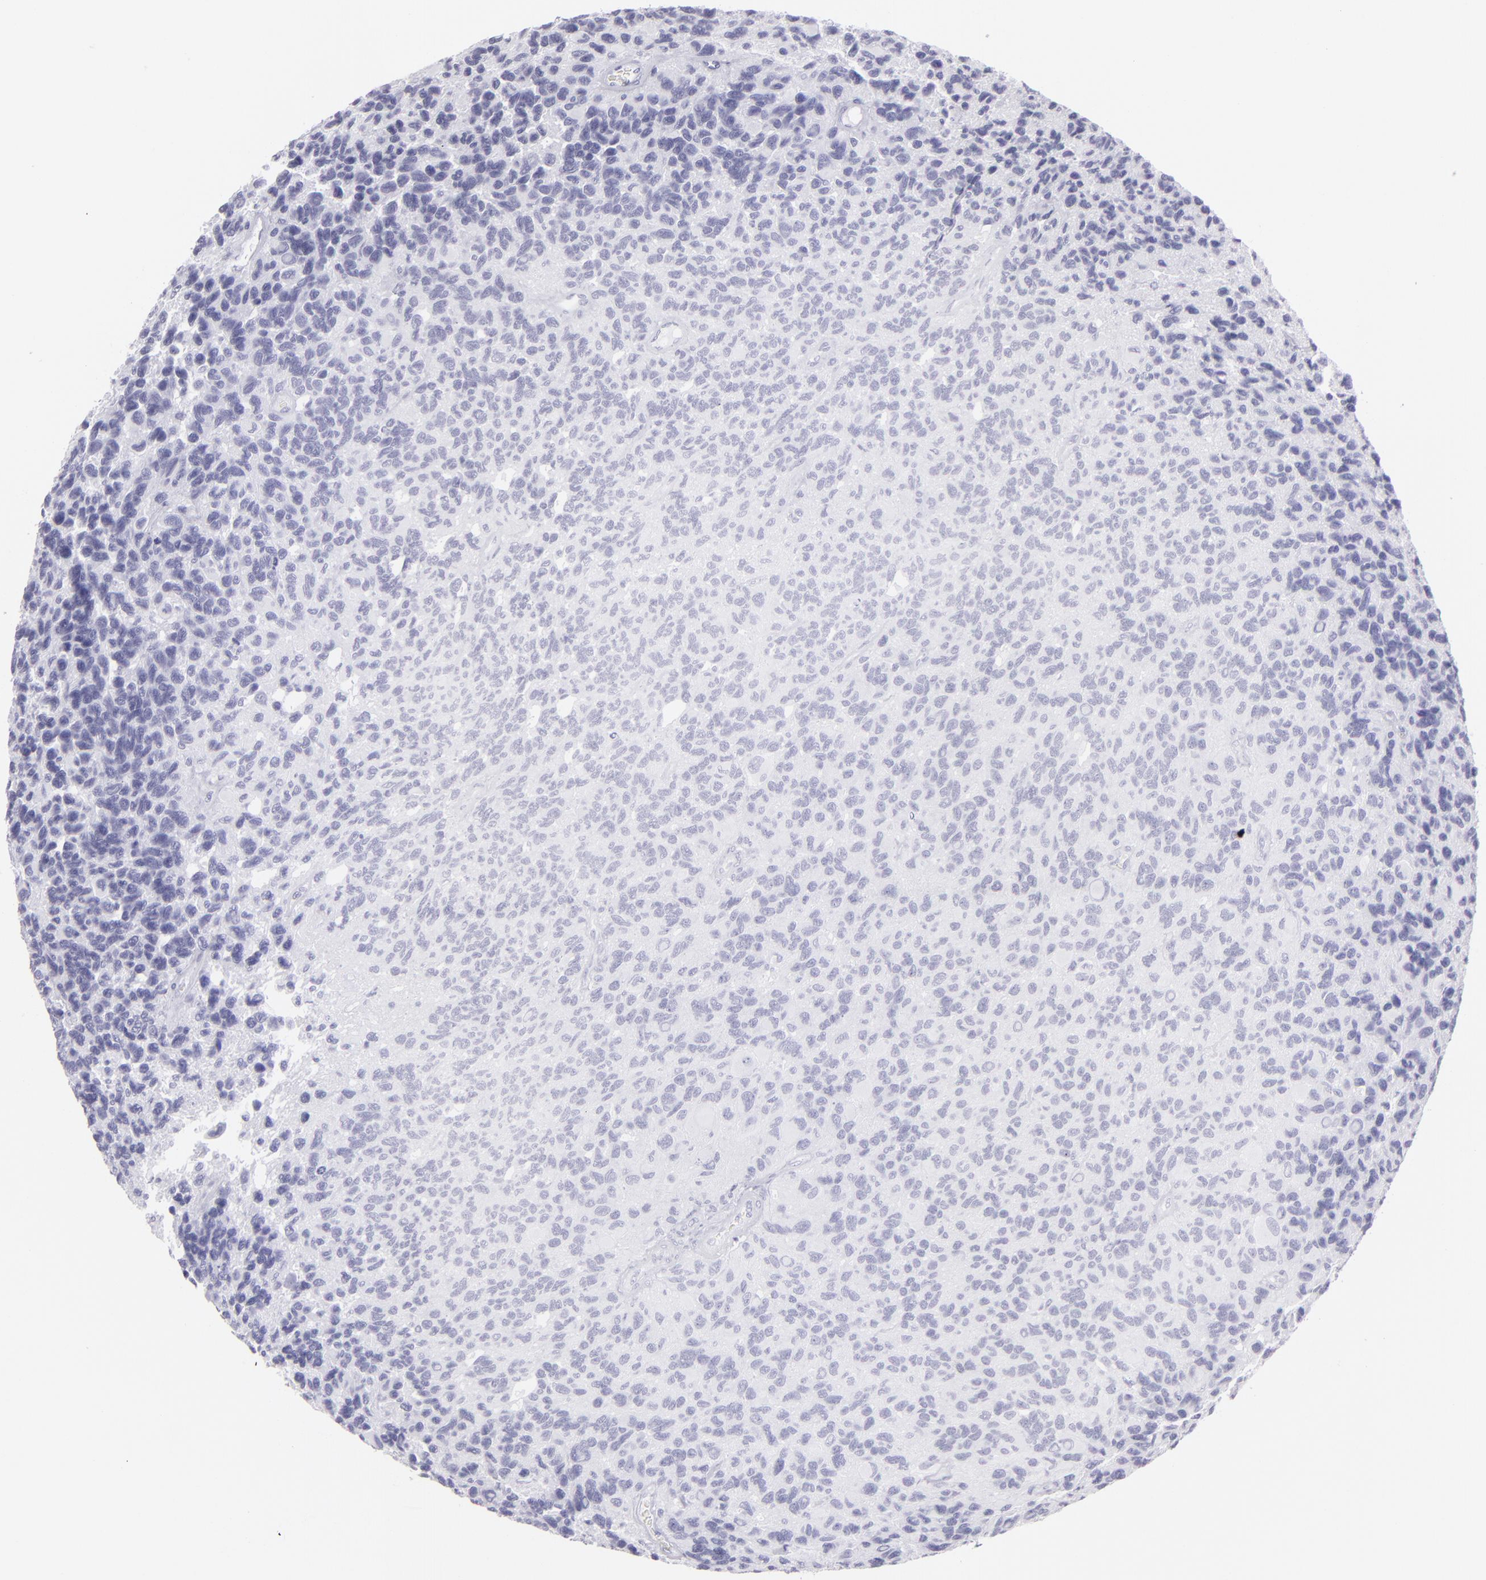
{"staining": {"intensity": "negative", "quantity": "none", "location": "none"}, "tissue": "glioma", "cell_type": "Tumor cells", "image_type": "cancer", "snomed": [{"axis": "morphology", "description": "Glioma, malignant, High grade"}, {"axis": "topography", "description": "Brain"}], "caption": "Immunohistochemical staining of human malignant glioma (high-grade) displays no significant staining in tumor cells. (DAB (3,3'-diaminobenzidine) immunohistochemistry, high magnification).", "gene": "FLG", "patient": {"sex": "male", "age": 77}}